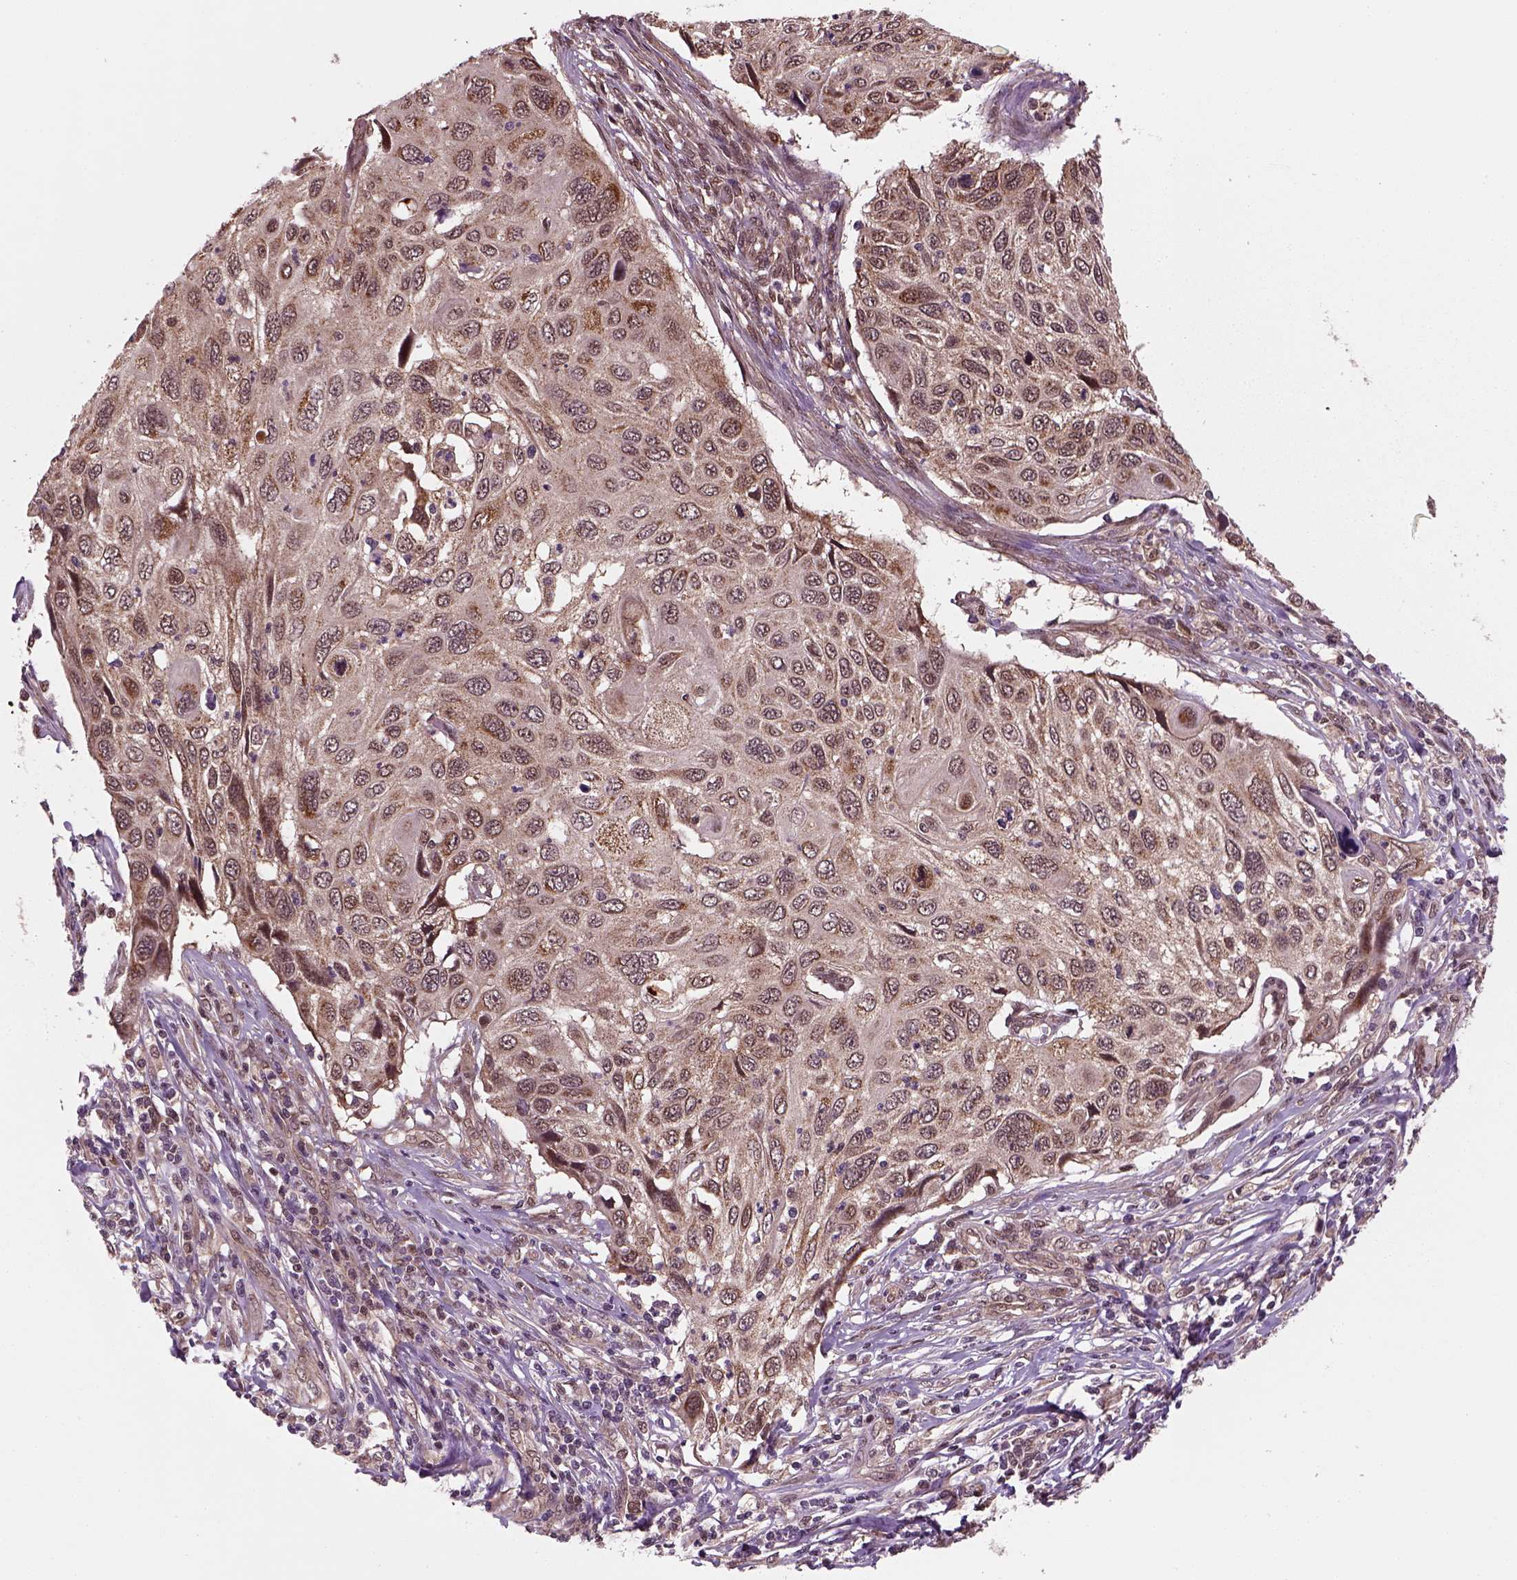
{"staining": {"intensity": "moderate", "quantity": ">75%", "location": "cytoplasmic/membranous"}, "tissue": "cervical cancer", "cell_type": "Tumor cells", "image_type": "cancer", "snomed": [{"axis": "morphology", "description": "Squamous cell carcinoma, NOS"}, {"axis": "topography", "description": "Cervix"}], "caption": "Squamous cell carcinoma (cervical) tissue displays moderate cytoplasmic/membranous staining in about >75% of tumor cells, visualized by immunohistochemistry.", "gene": "NUDT9", "patient": {"sex": "female", "age": 70}}